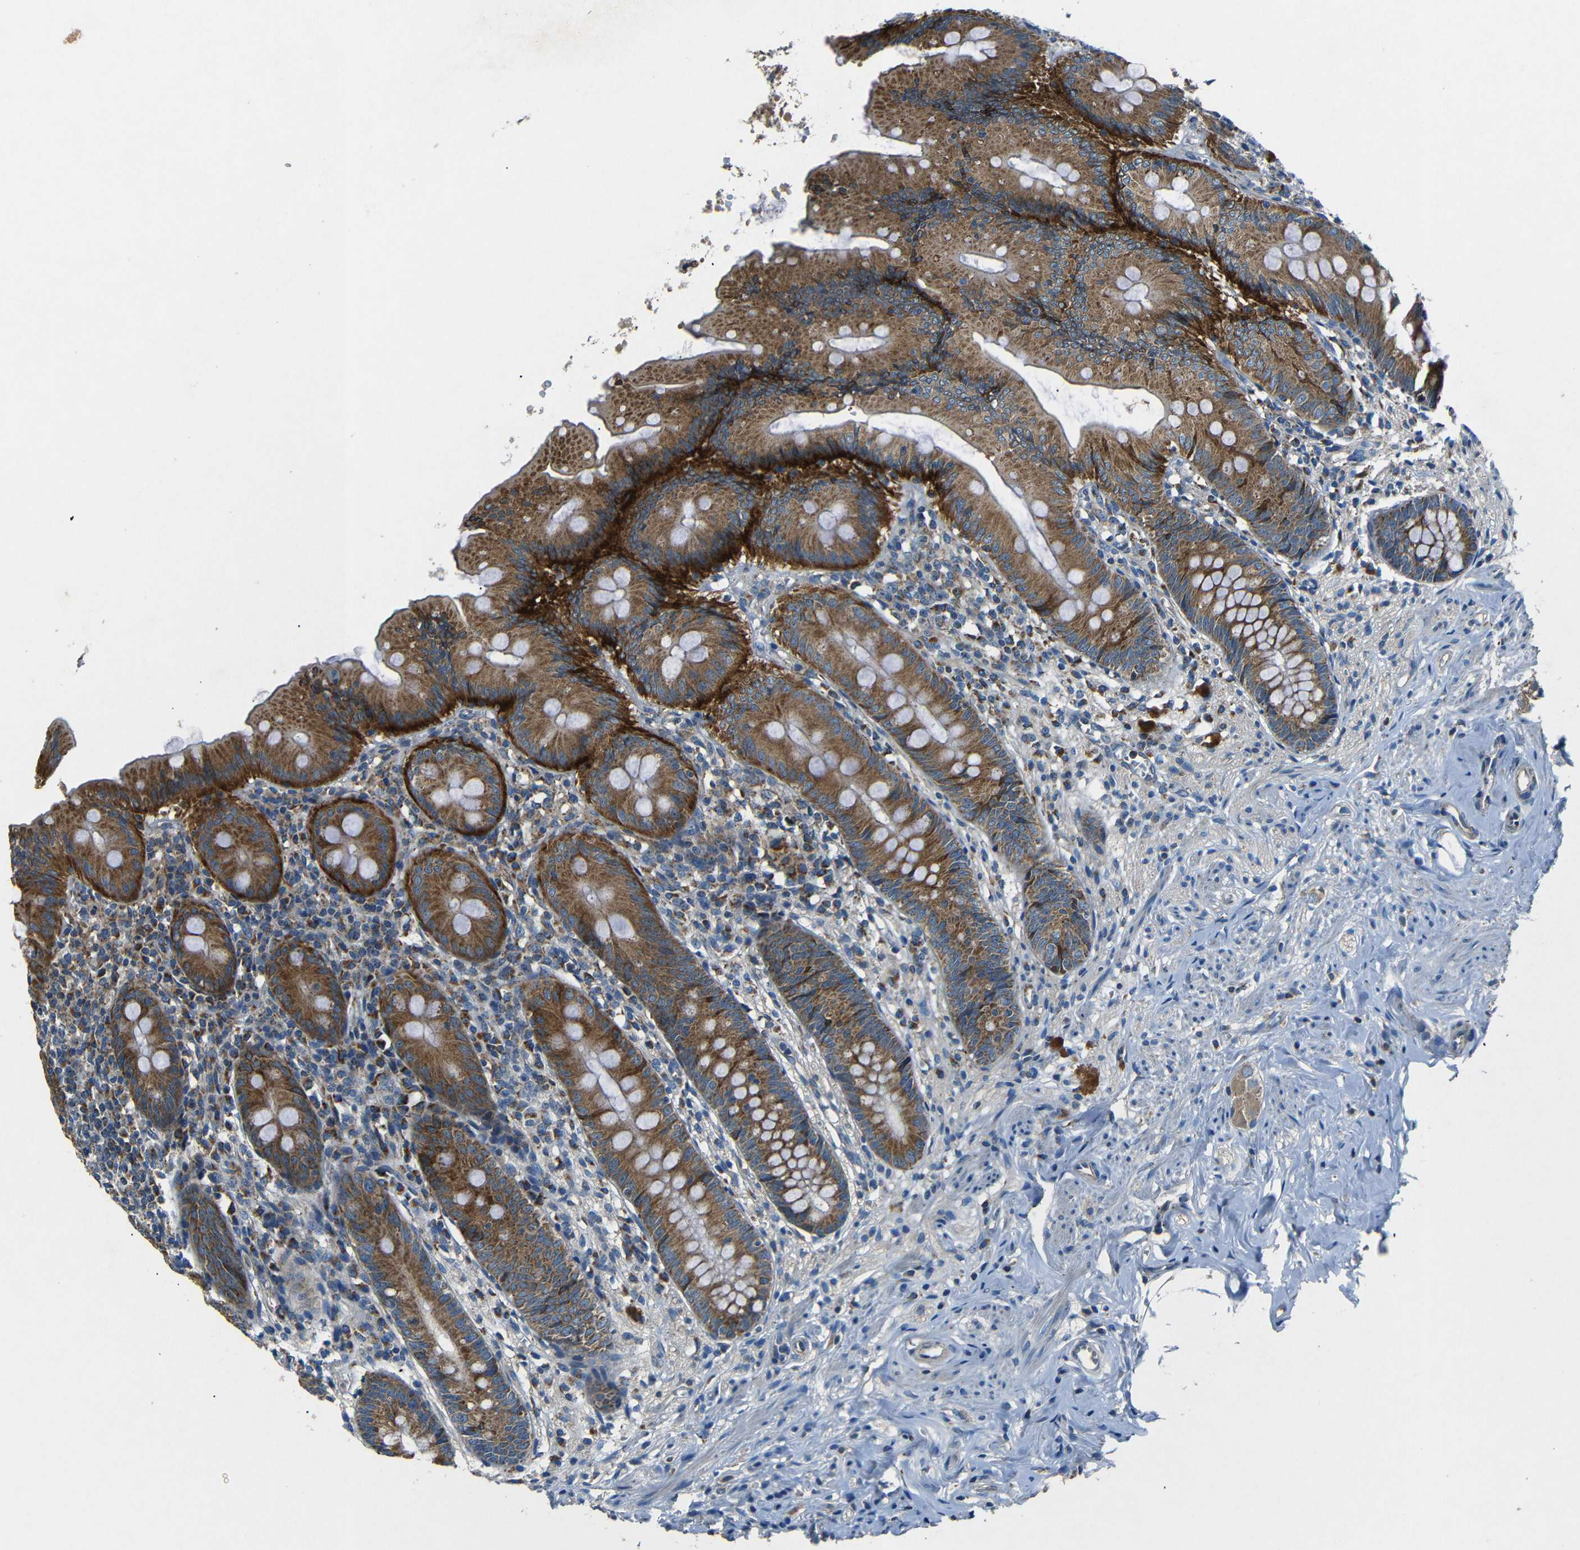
{"staining": {"intensity": "strong", "quantity": ">75%", "location": "cytoplasmic/membranous"}, "tissue": "appendix", "cell_type": "Glandular cells", "image_type": "normal", "snomed": [{"axis": "morphology", "description": "Normal tissue, NOS"}, {"axis": "topography", "description": "Appendix"}], "caption": "Approximately >75% of glandular cells in unremarkable human appendix demonstrate strong cytoplasmic/membranous protein positivity as visualized by brown immunohistochemical staining.", "gene": "NETO2", "patient": {"sex": "male", "age": 56}}